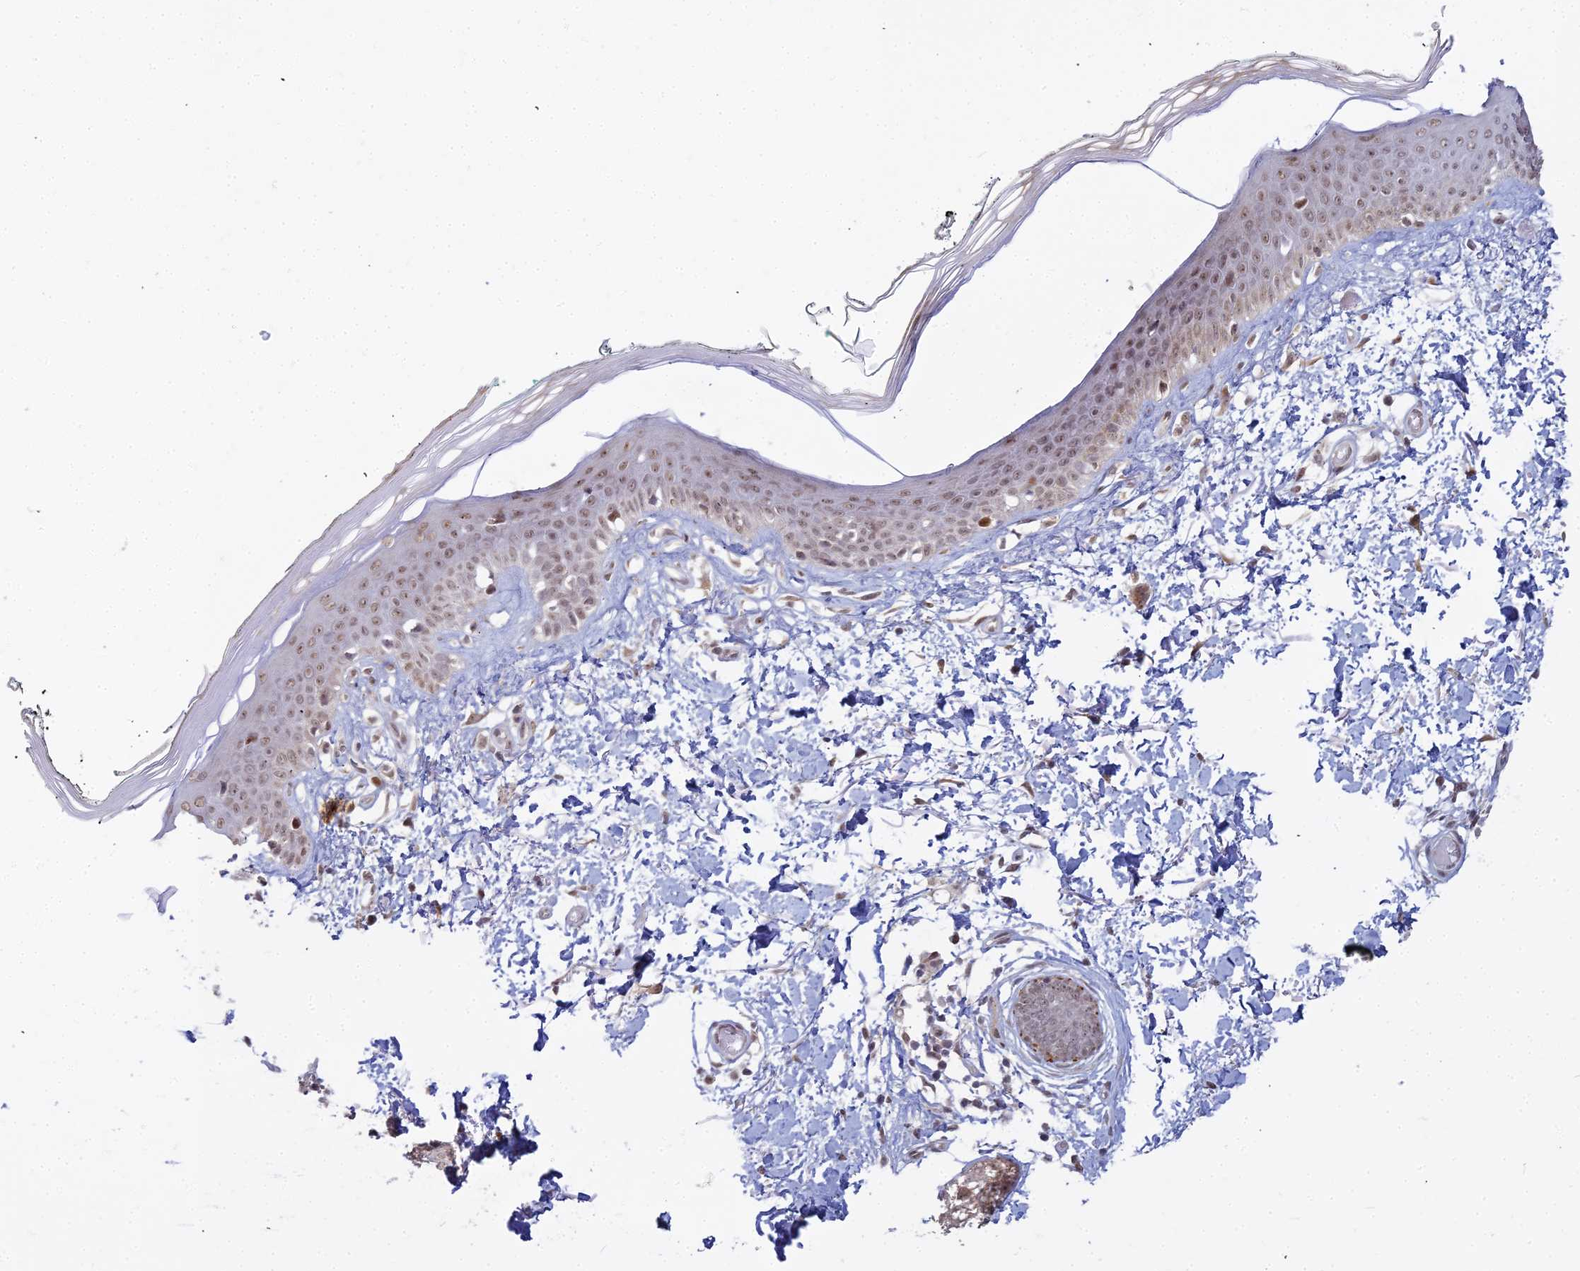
{"staining": {"intensity": "weak", "quantity": ">75%", "location": "nuclear"}, "tissue": "skin", "cell_type": "Fibroblasts", "image_type": "normal", "snomed": [{"axis": "morphology", "description": "Normal tissue, NOS"}, {"axis": "topography", "description": "Skin"}], "caption": "A high-resolution histopathology image shows IHC staining of benign skin, which reveals weak nuclear positivity in about >75% of fibroblasts.", "gene": "ABCA2", "patient": {"sex": "male", "age": 62}}